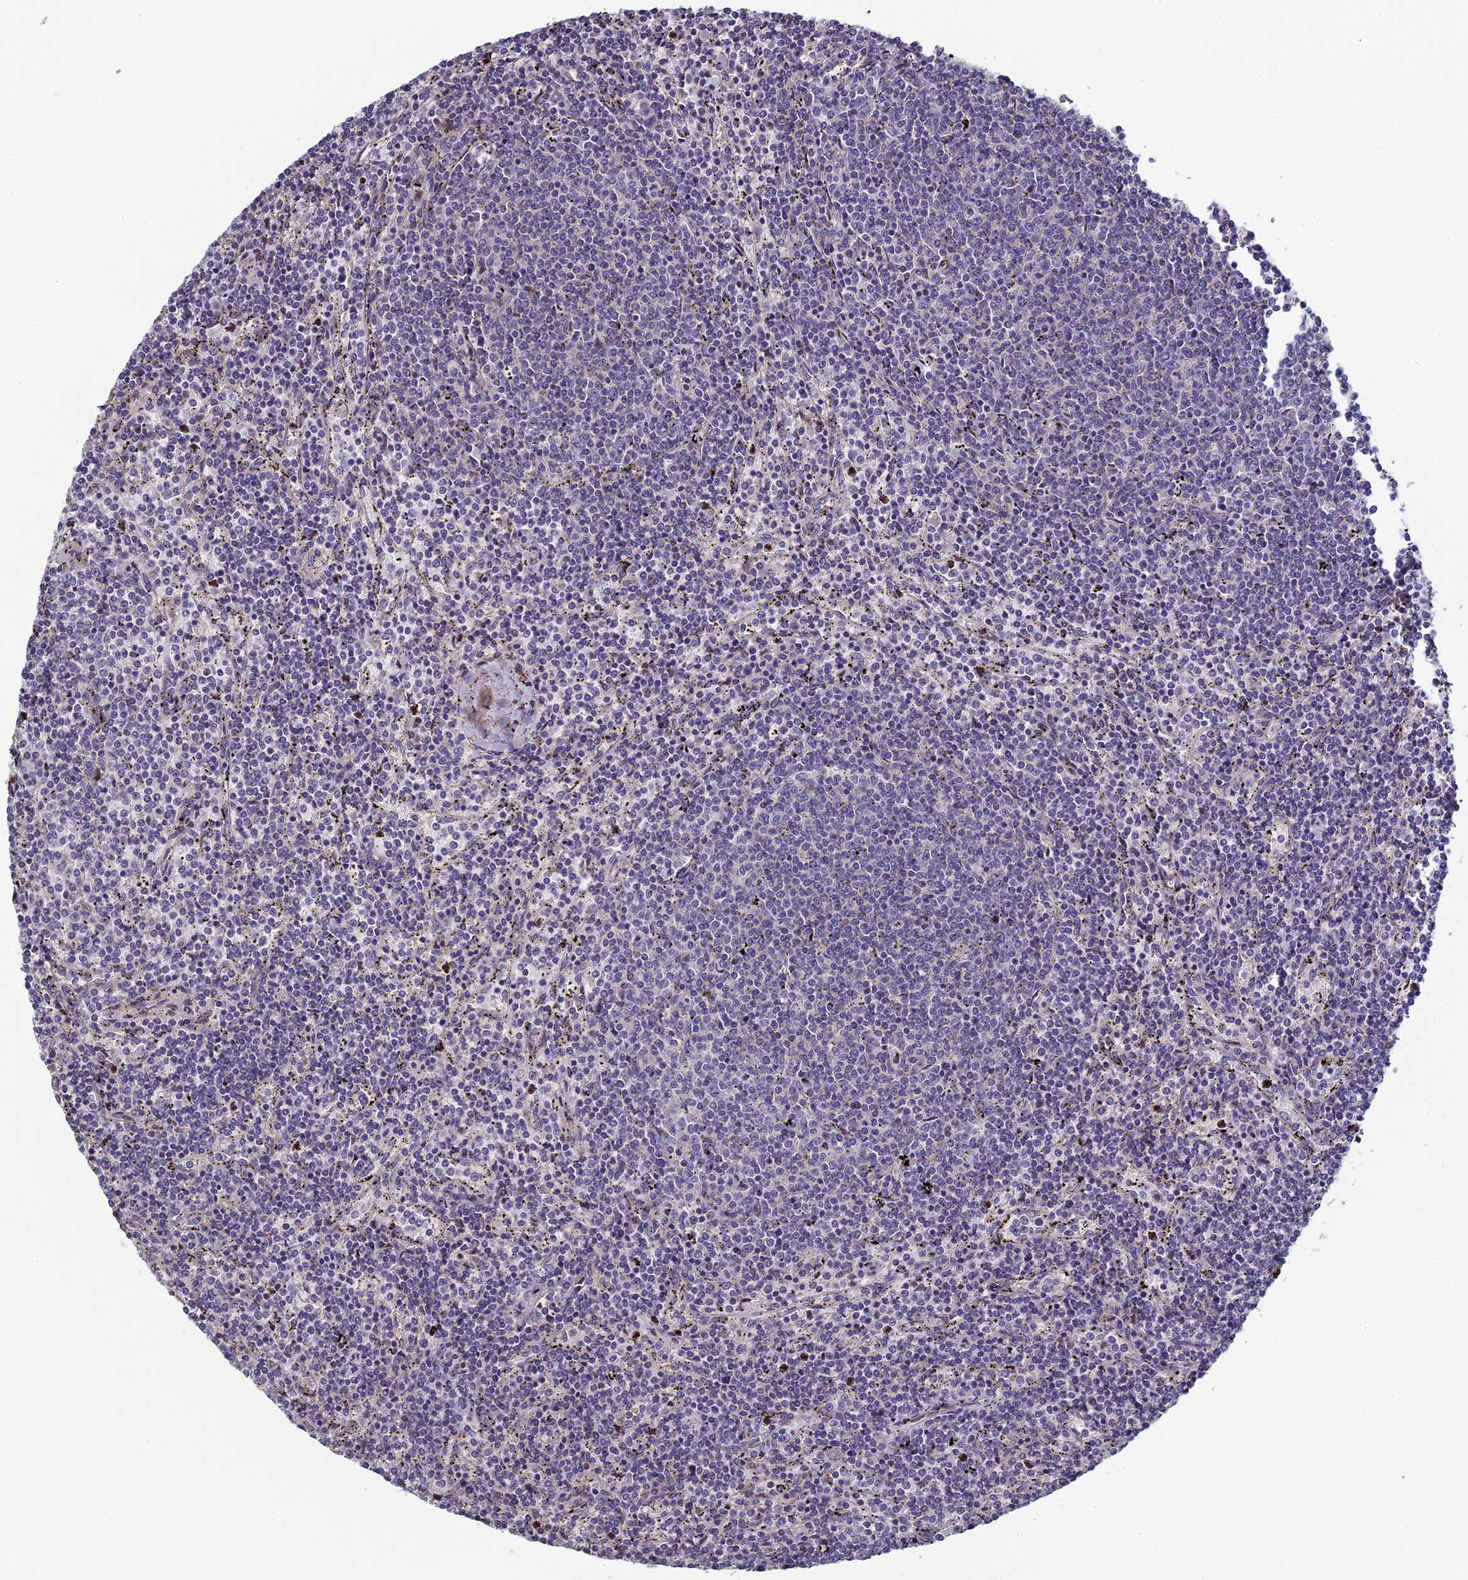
{"staining": {"intensity": "negative", "quantity": "none", "location": "none"}, "tissue": "lymphoma", "cell_type": "Tumor cells", "image_type": "cancer", "snomed": [{"axis": "morphology", "description": "Malignant lymphoma, non-Hodgkin's type, Low grade"}, {"axis": "topography", "description": "Spleen"}], "caption": "An immunohistochemistry (IHC) micrograph of malignant lymphoma, non-Hodgkin's type (low-grade) is shown. There is no staining in tumor cells of malignant lymphoma, non-Hodgkin's type (low-grade).", "gene": "DIXDC1", "patient": {"sex": "female", "age": 50}}